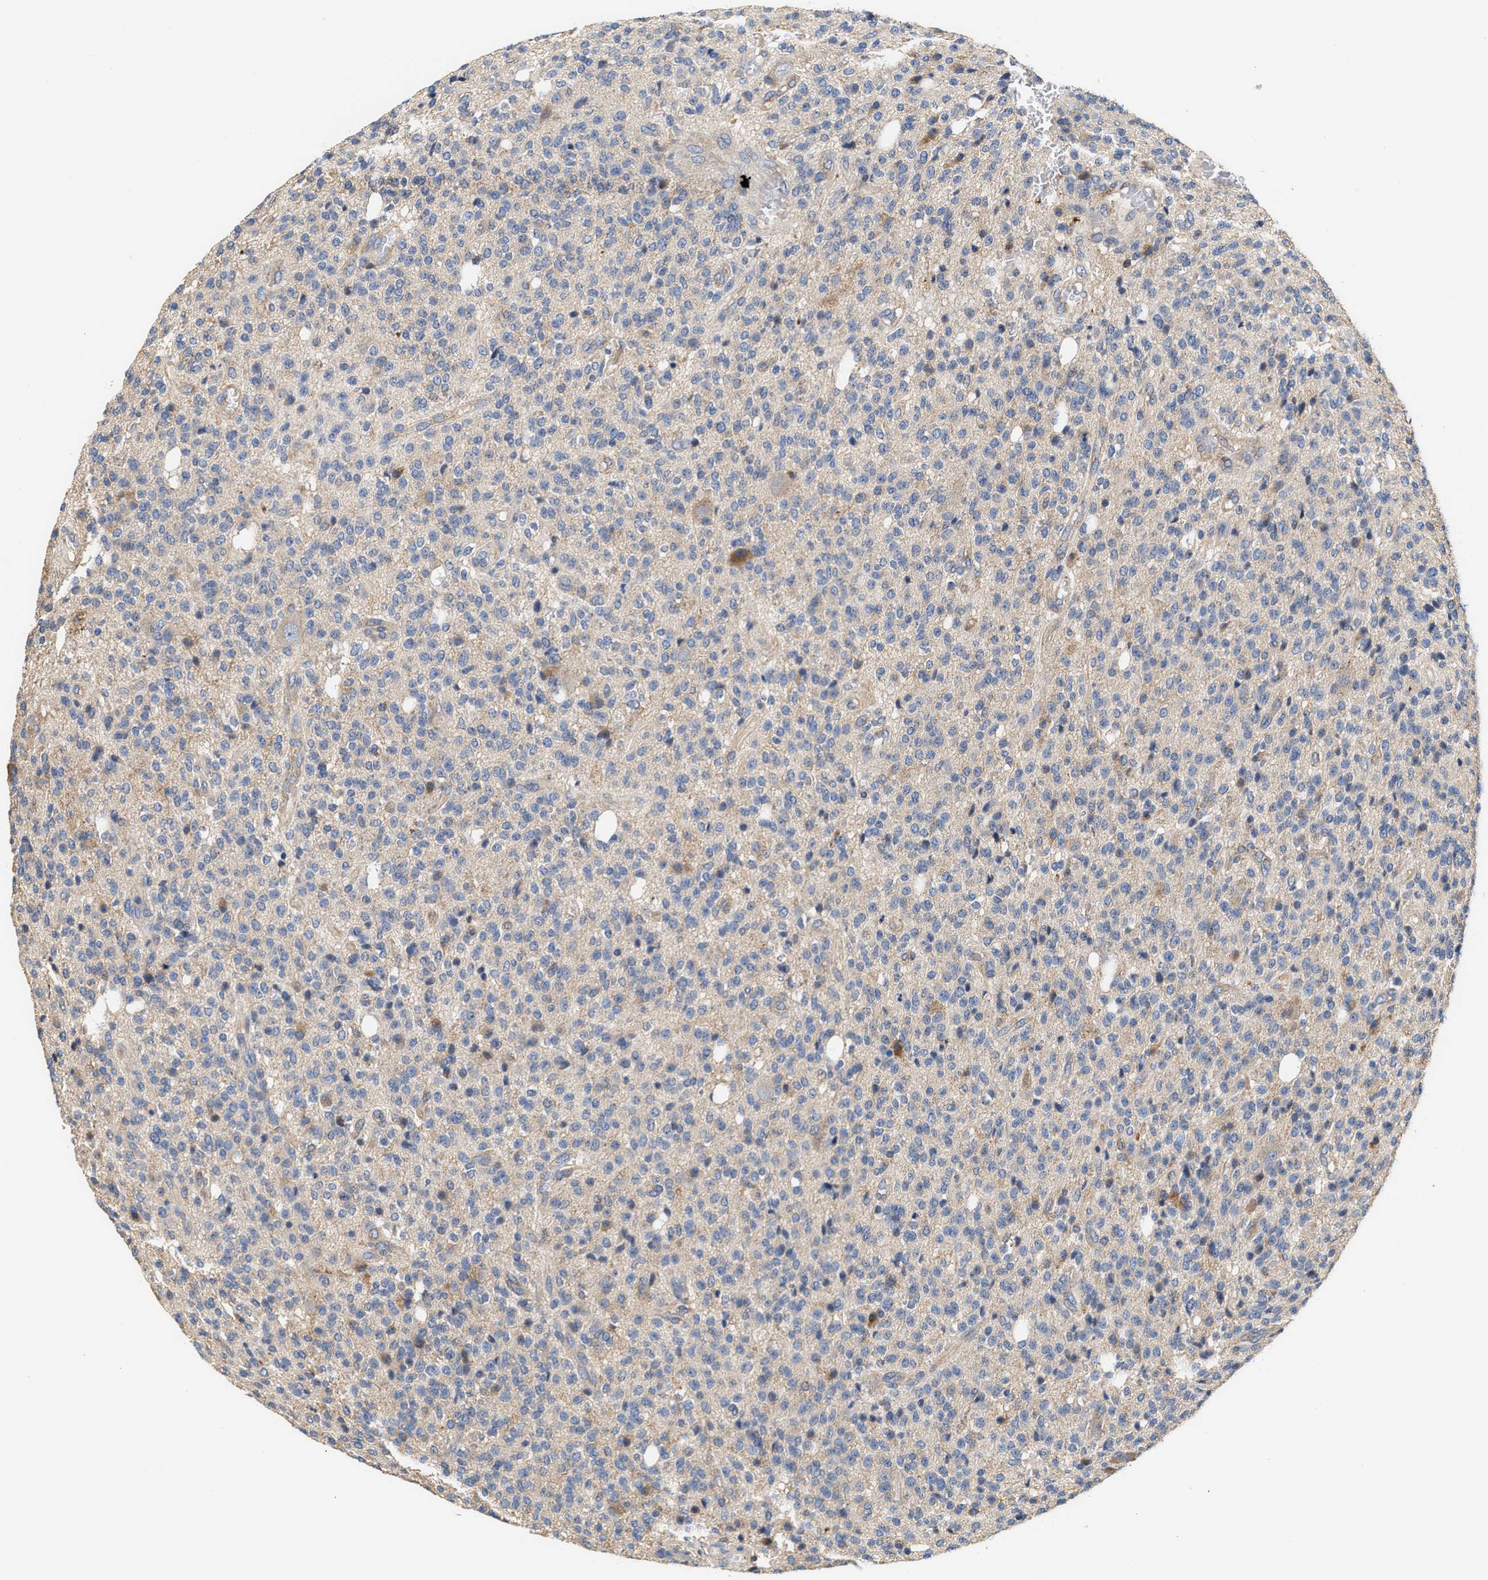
{"staining": {"intensity": "negative", "quantity": "none", "location": "none"}, "tissue": "glioma", "cell_type": "Tumor cells", "image_type": "cancer", "snomed": [{"axis": "morphology", "description": "Glioma, malignant, High grade"}, {"axis": "topography", "description": "Brain"}], "caption": "Image shows no significant protein expression in tumor cells of malignant glioma (high-grade).", "gene": "KLB", "patient": {"sex": "male", "age": 34}}